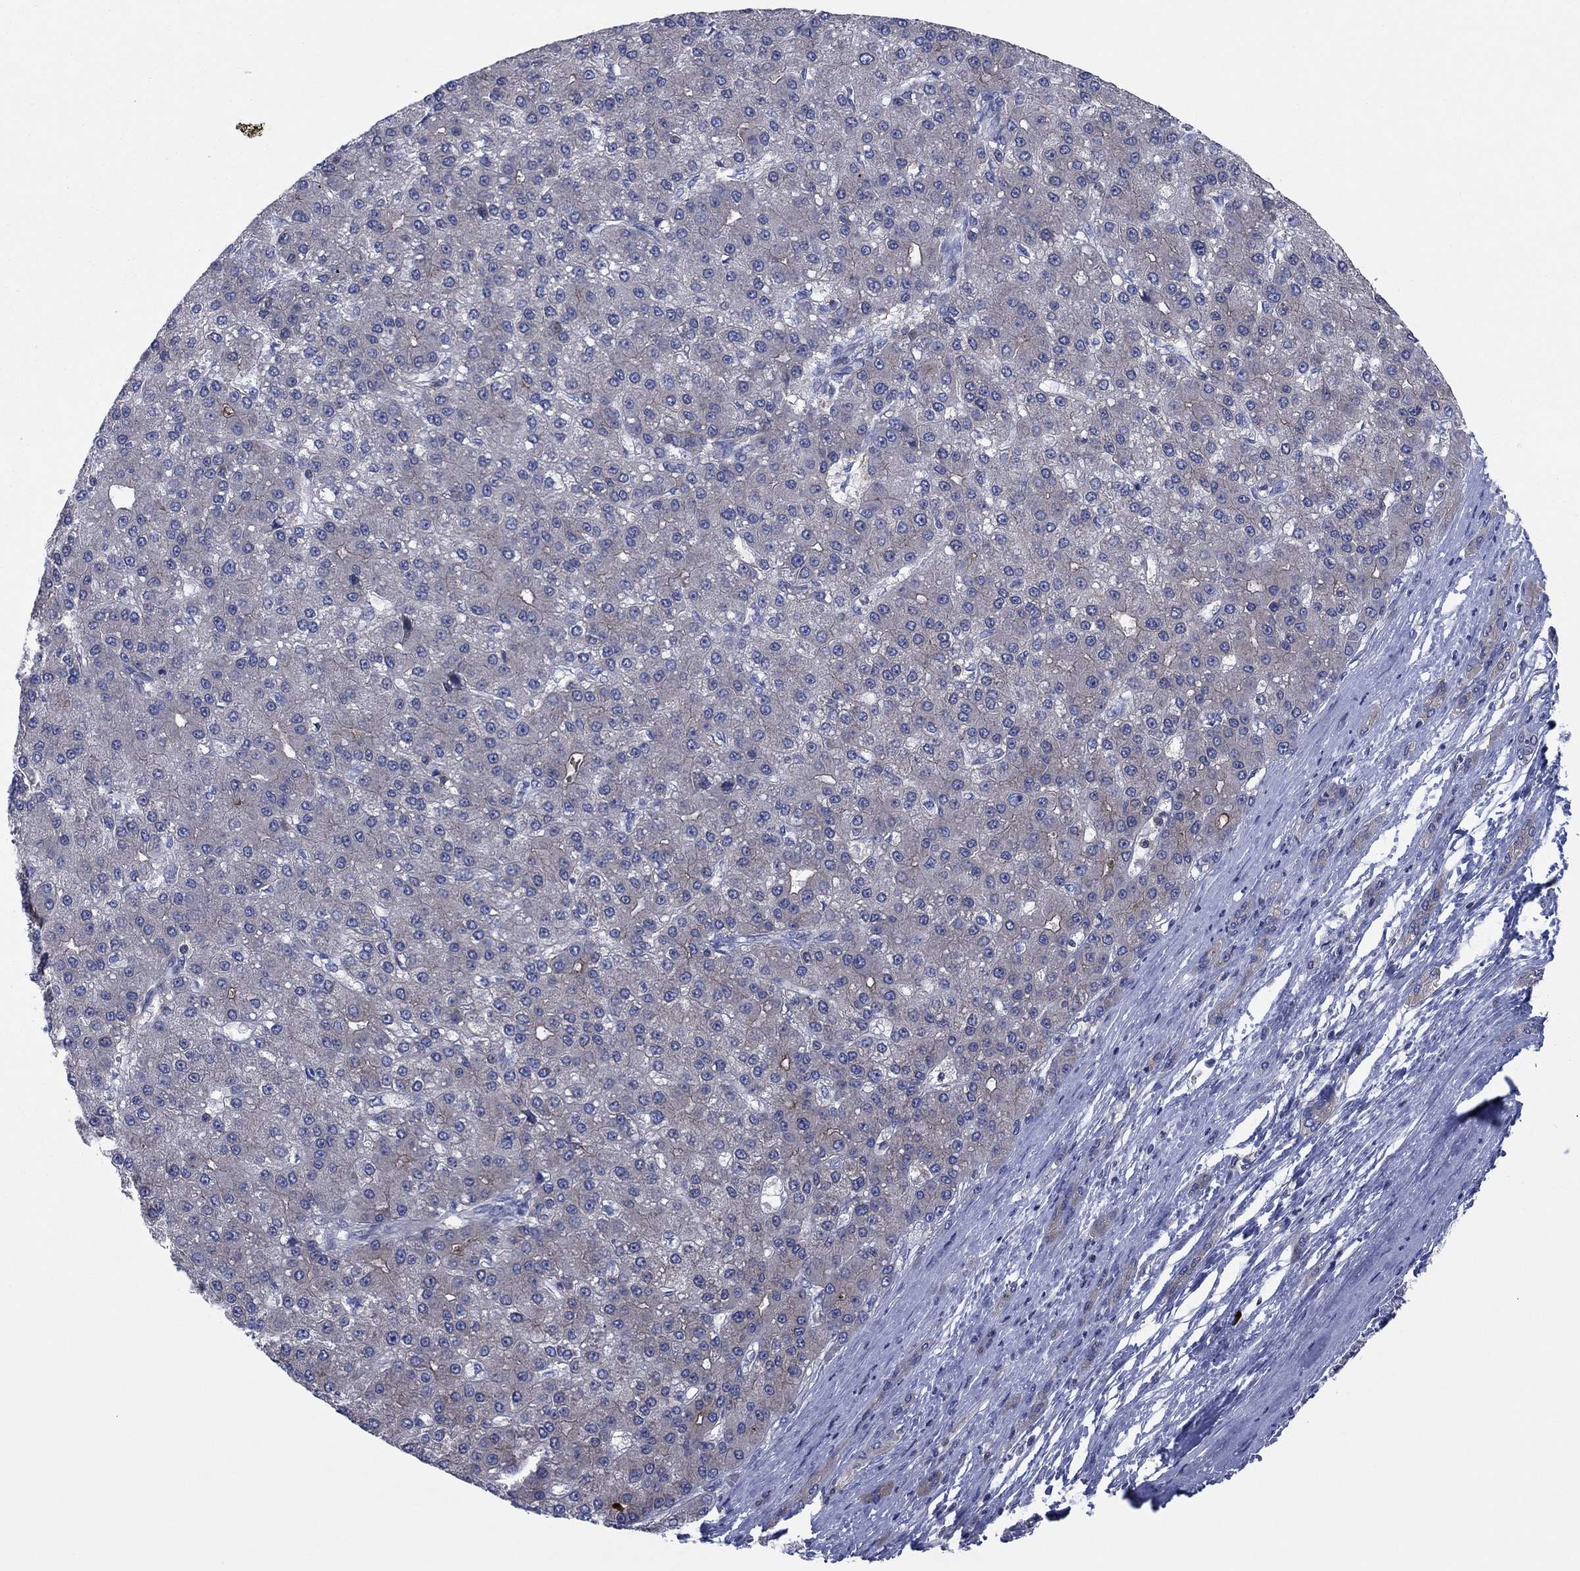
{"staining": {"intensity": "moderate", "quantity": "<25%", "location": "cytoplasmic/membranous"}, "tissue": "liver cancer", "cell_type": "Tumor cells", "image_type": "cancer", "snomed": [{"axis": "morphology", "description": "Carcinoma, Hepatocellular, NOS"}, {"axis": "topography", "description": "Liver"}], "caption": "Immunohistochemical staining of human liver hepatocellular carcinoma demonstrates moderate cytoplasmic/membranous protein expression in about <25% of tumor cells.", "gene": "PVR", "patient": {"sex": "male", "age": 67}}